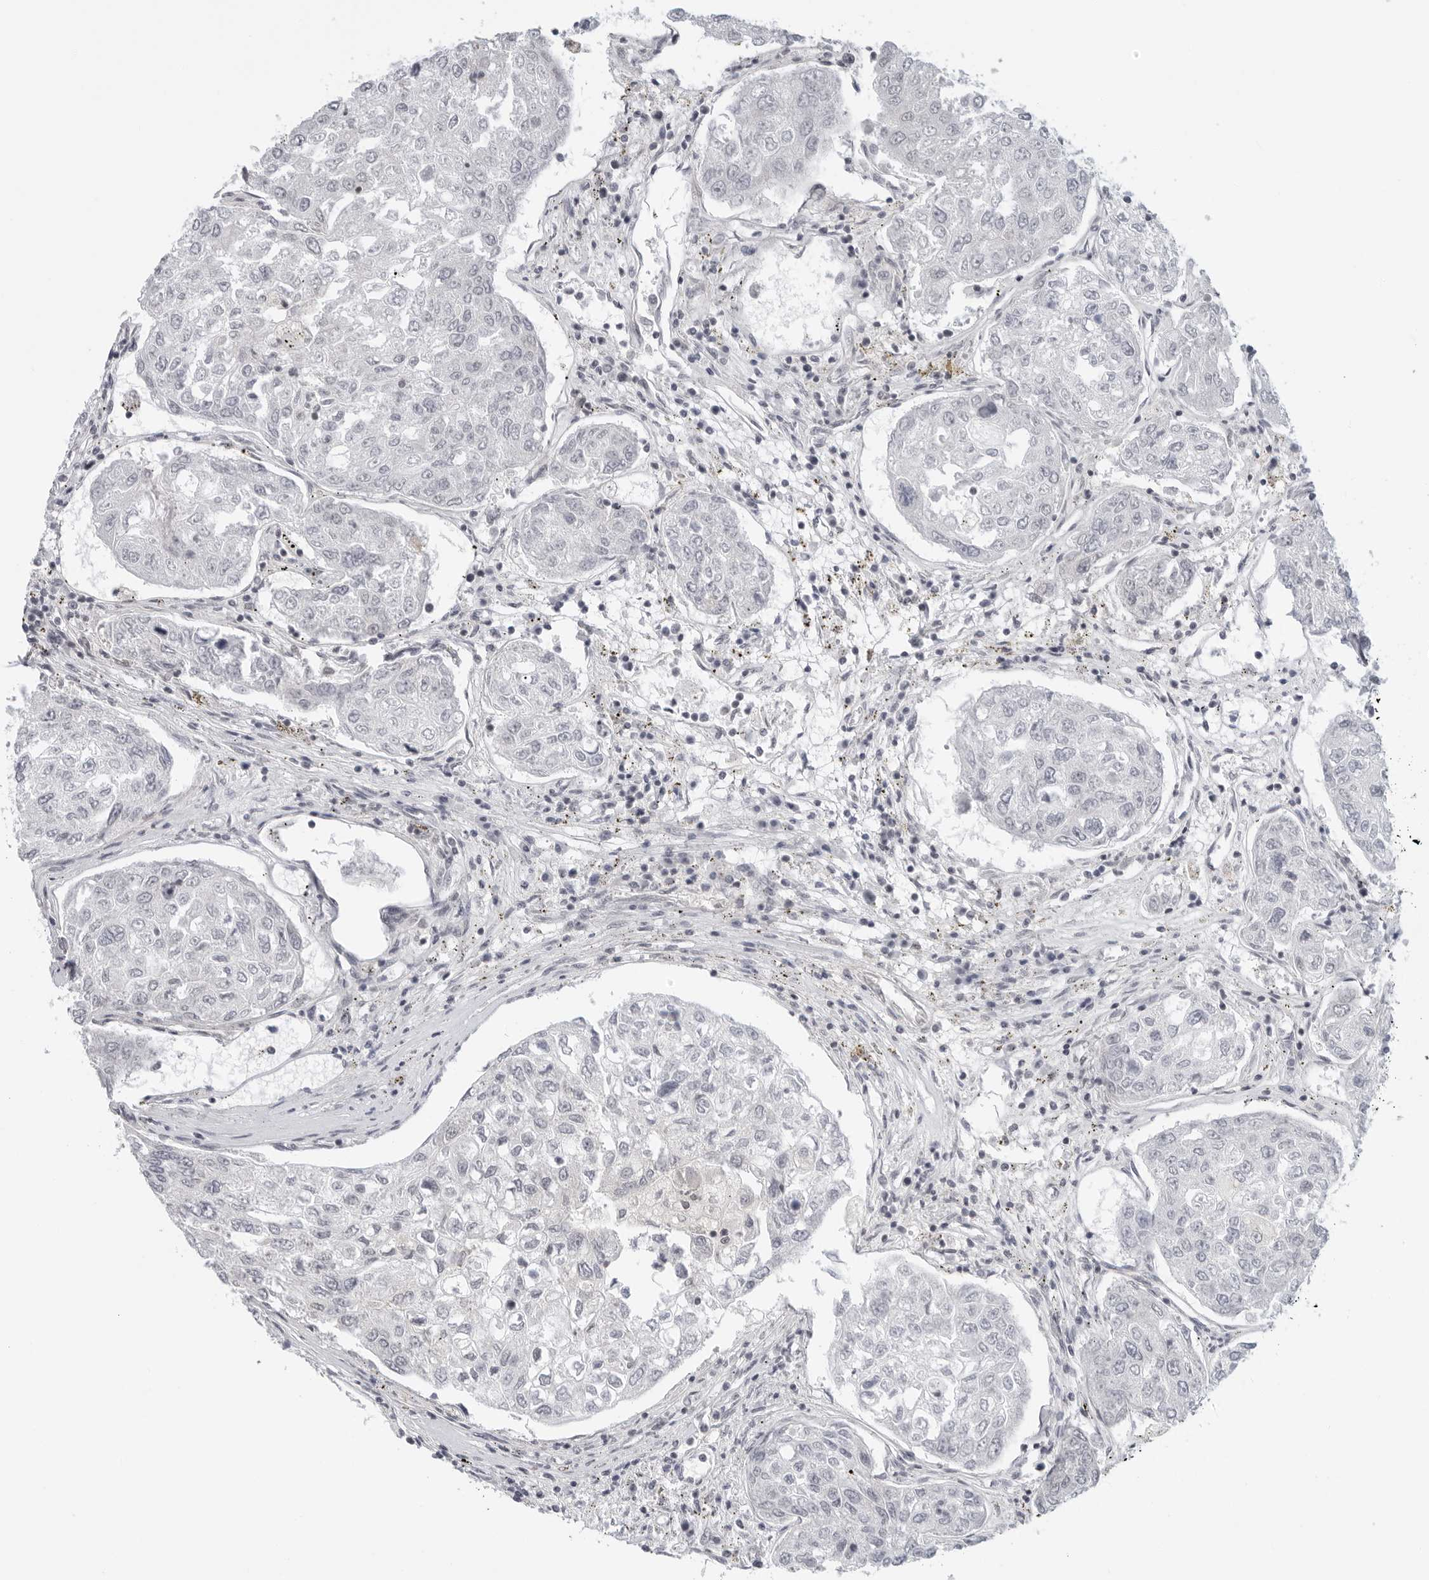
{"staining": {"intensity": "negative", "quantity": "none", "location": "none"}, "tissue": "urothelial cancer", "cell_type": "Tumor cells", "image_type": "cancer", "snomed": [{"axis": "morphology", "description": "Urothelial carcinoma, High grade"}, {"axis": "topography", "description": "Lymph node"}, {"axis": "topography", "description": "Urinary bladder"}], "caption": "Immunohistochemical staining of urothelial cancer demonstrates no significant expression in tumor cells.", "gene": "SUGCT", "patient": {"sex": "male", "age": 51}}